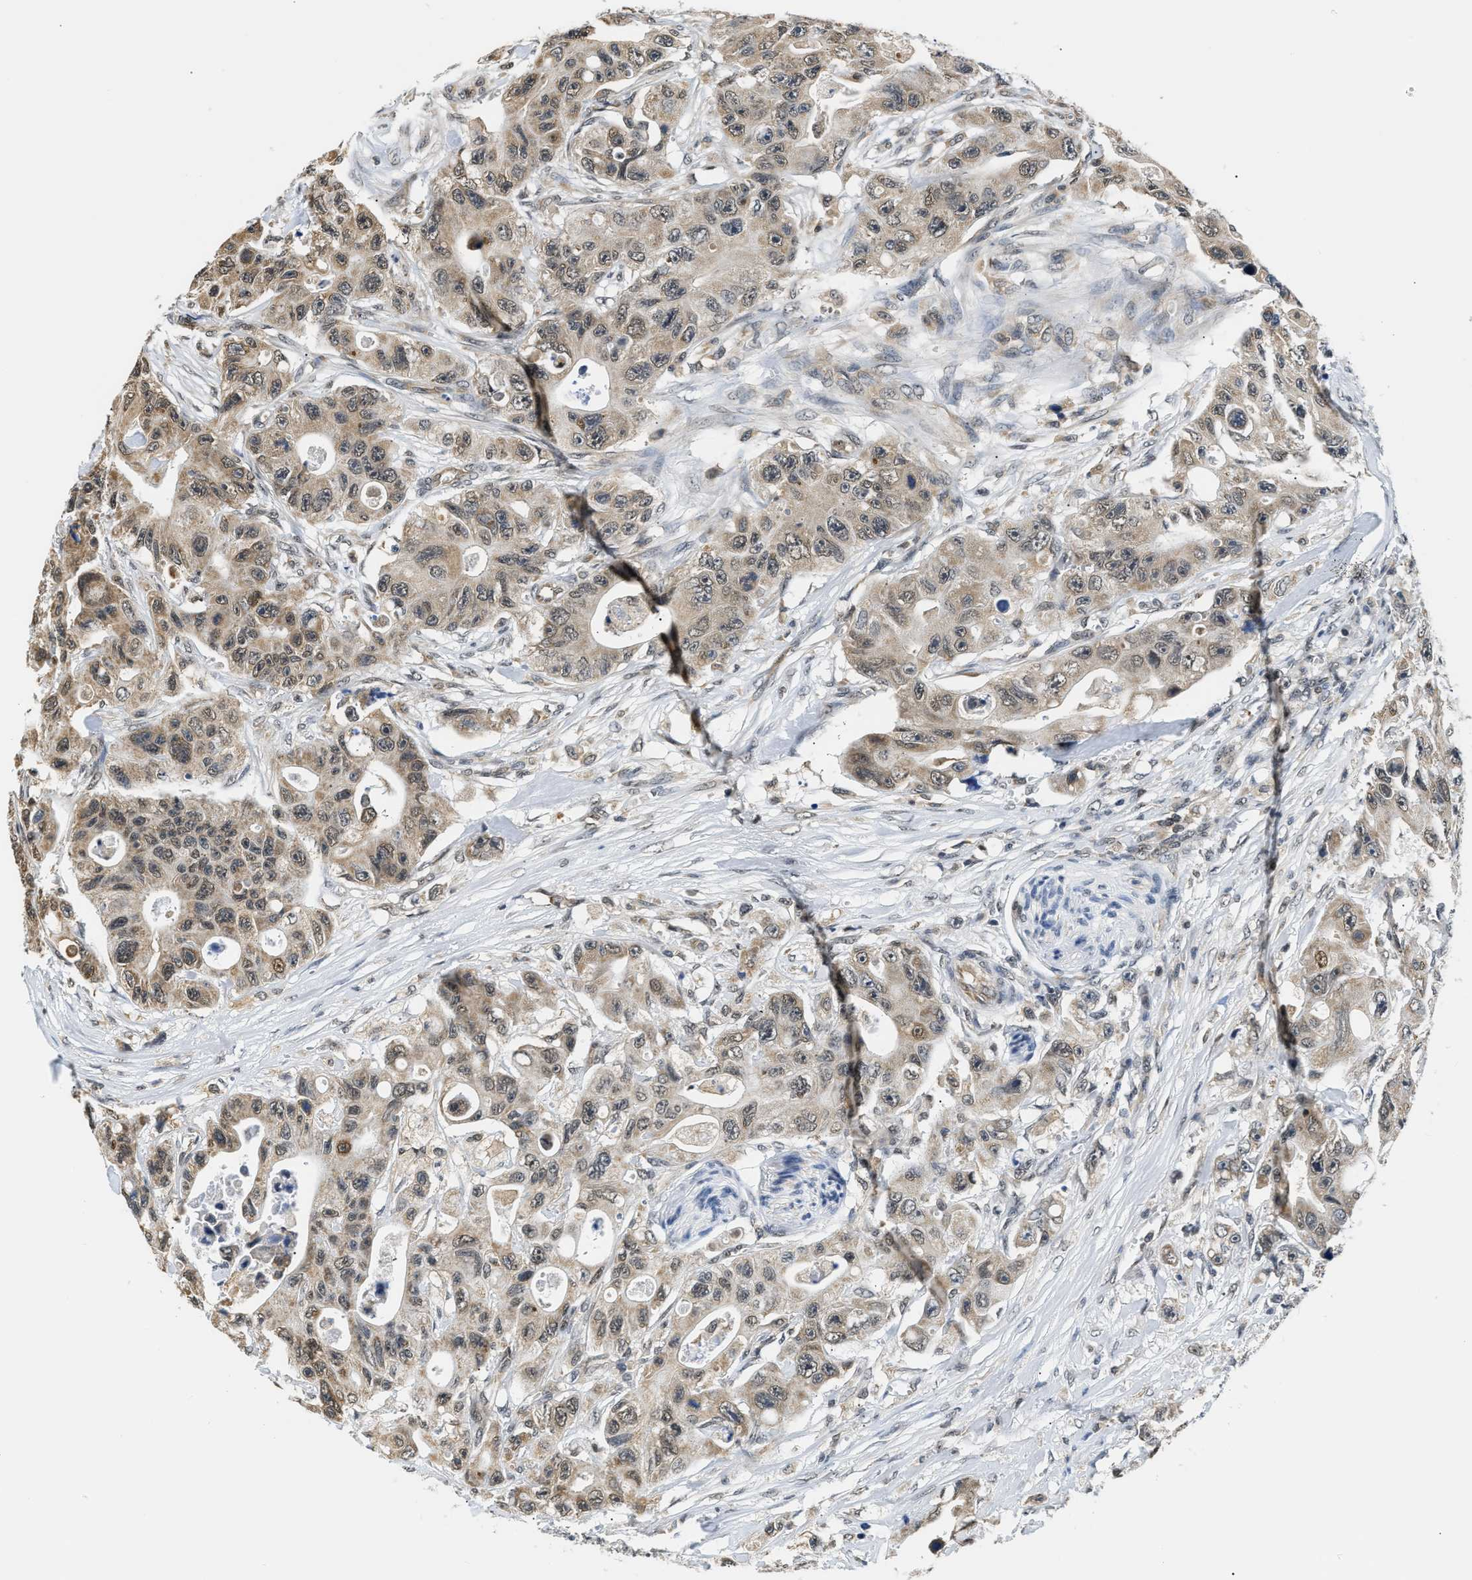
{"staining": {"intensity": "weak", "quantity": ">75%", "location": "cytoplasmic/membranous,nuclear"}, "tissue": "colorectal cancer", "cell_type": "Tumor cells", "image_type": "cancer", "snomed": [{"axis": "morphology", "description": "Adenocarcinoma, NOS"}, {"axis": "topography", "description": "Colon"}], "caption": "Human colorectal cancer stained with a brown dye shows weak cytoplasmic/membranous and nuclear positive staining in about >75% of tumor cells.", "gene": "STK10", "patient": {"sex": "female", "age": 46}}